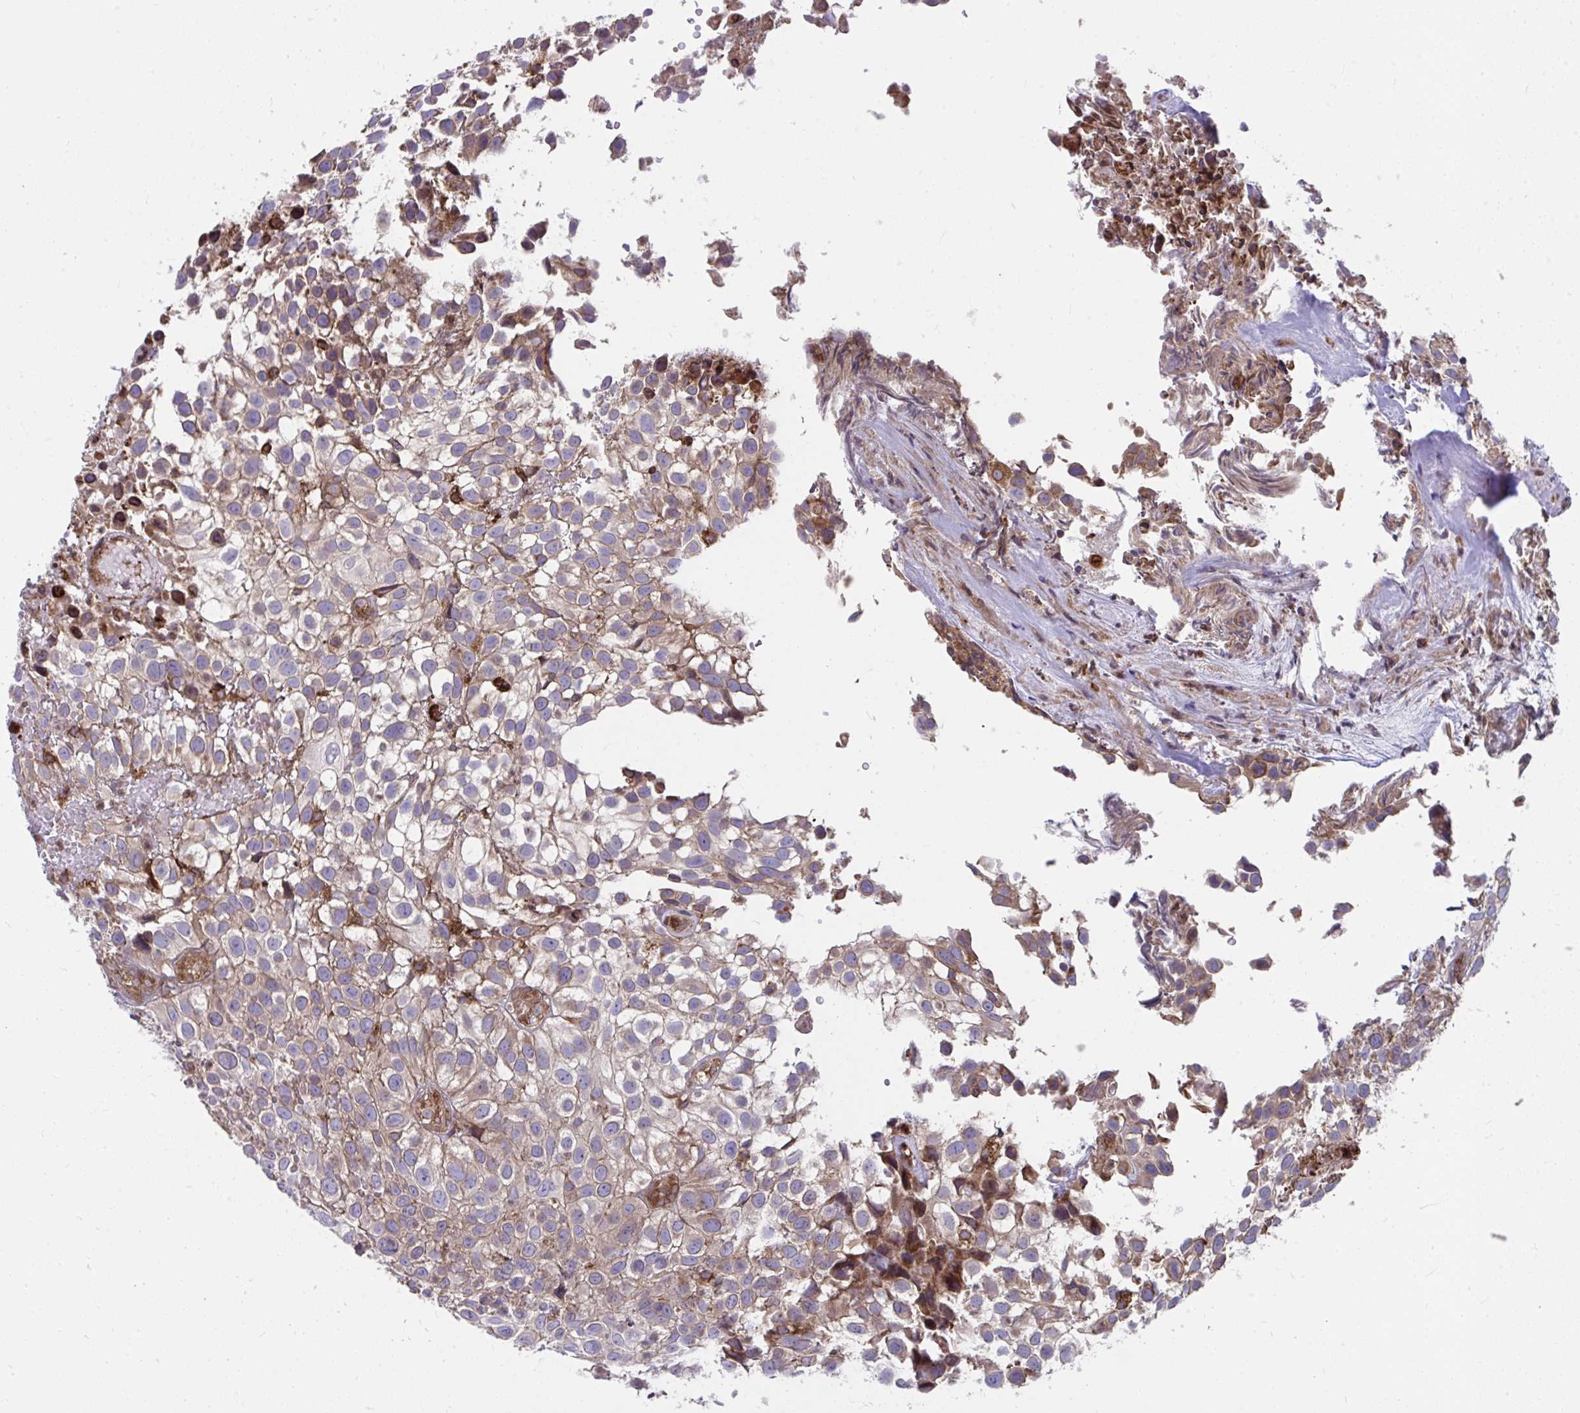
{"staining": {"intensity": "weak", "quantity": "25%-75%", "location": "cytoplasmic/membranous"}, "tissue": "urothelial cancer", "cell_type": "Tumor cells", "image_type": "cancer", "snomed": [{"axis": "morphology", "description": "Urothelial carcinoma, High grade"}, {"axis": "topography", "description": "Urinary bladder"}], "caption": "High-grade urothelial carcinoma was stained to show a protein in brown. There is low levels of weak cytoplasmic/membranous positivity in about 25%-75% of tumor cells. The staining is performed using DAB (3,3'-diaminobenzidine) brown chromogen to label protein expression. The nuclei are counter-stained blue using hematoxylin.", "gene": "STIM2", "patient": {"sex": "male", "age": 56}}